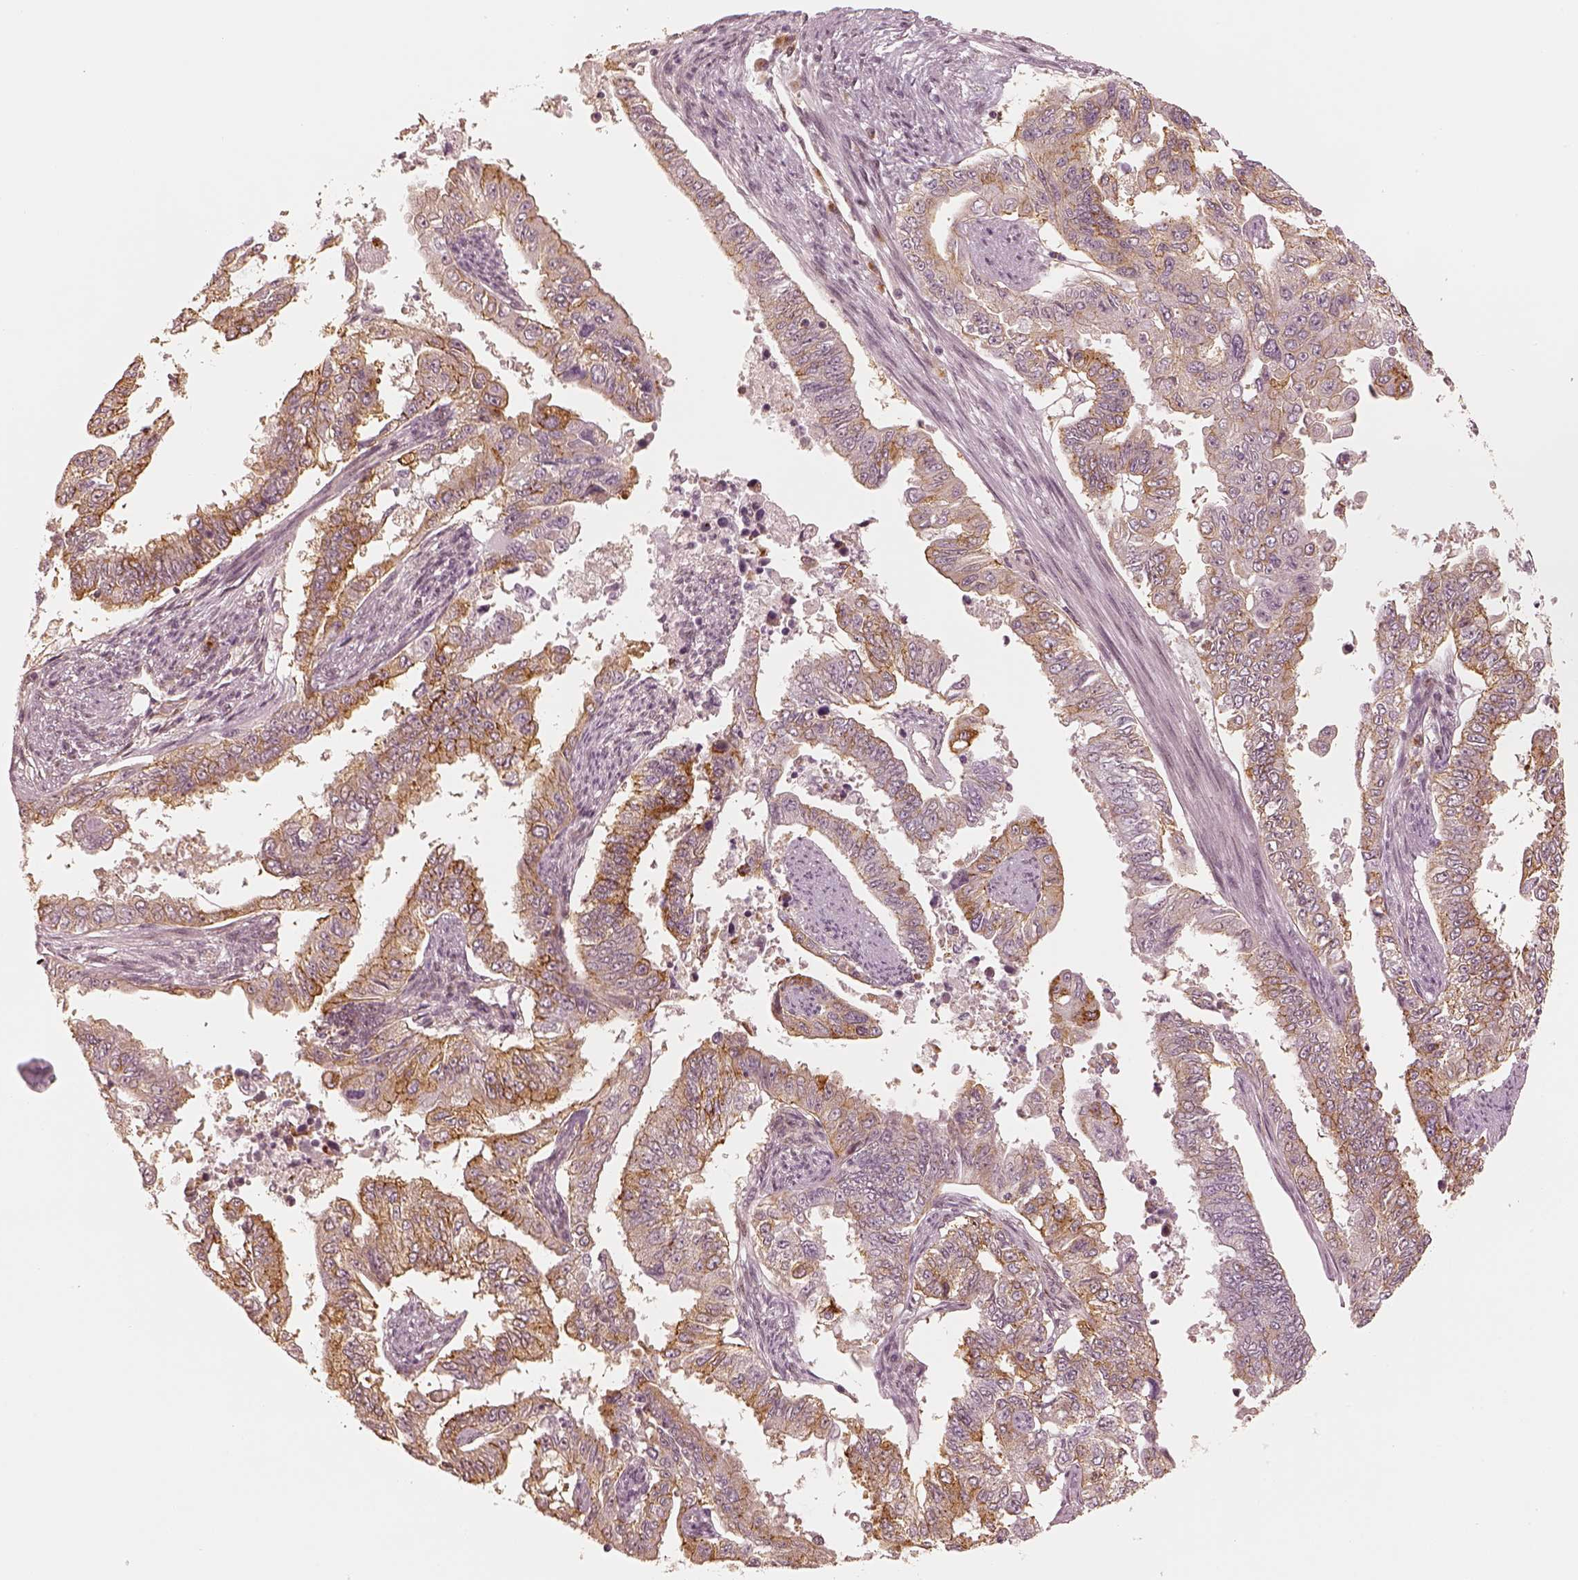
{"staining": {"intensity": "moderate", "quantity": "<25%", "location": "cytoplasmic/membranous"}, "tissue": "endometrial cancer", "cell_type": "Tumor cells", "image_type": "cancer", "snomed": [{"axis": "morphology", "description": "Adenocarcinoma, NOS"}, {"axis": "topography", "description": "Uterus"}], "caption": "Human endometrial cancer (adenocarcinoma) stained with a brown dye exhibits moderate cytoplasmic/membranous positive positivity in about <25% of tumor cells.", "gene": "GORASP2", "patient": {"sex": "female", "age": 59}}